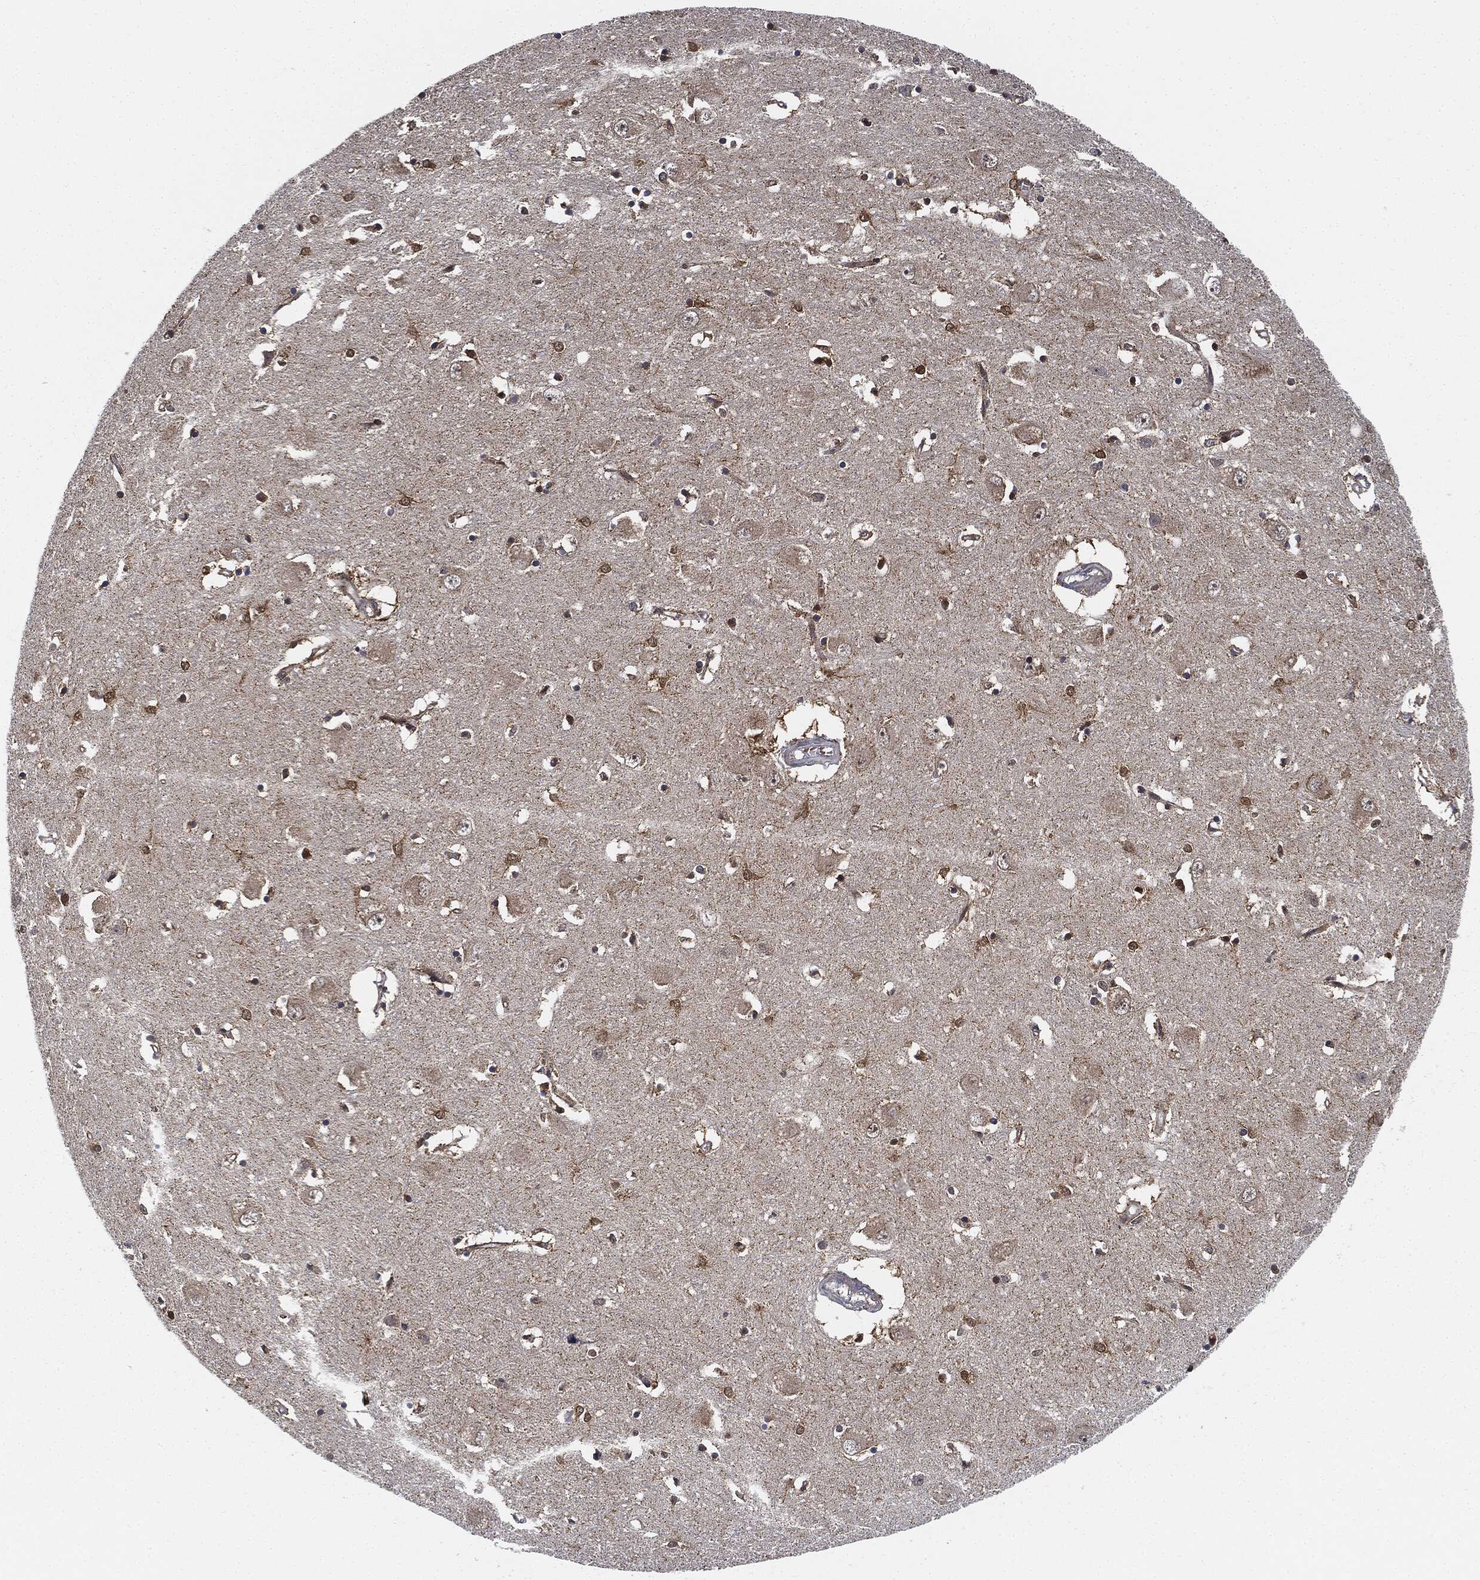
{"staining": {"intensity": "strong", "quantity": "<25%", "location": "cytoplasmic/membranous"}, "tissue": "caudate", "cell_type": "Glial cells", "image_type": "normal", "snomed": [{"axis": "morphology", "description": "Normal tissue, NOS"}, {"axis": "topography", "description": "Lateral ventricle wall"}], "caption": "High-magnification brightfield microscopy of unremarkable caudate stained with DAB (3,3'-diaminobenzidine) (brown) and counterstained with hematoxylin (blue). glial cells exhibit strong cytoplasmic/membranous positivity is seen in about<25% of cells. The protein of interest is shown in brown color, while the nuclei are stained blue.", "gene": "RNASEL", "patient": {"sex": "male", "age": 54}}